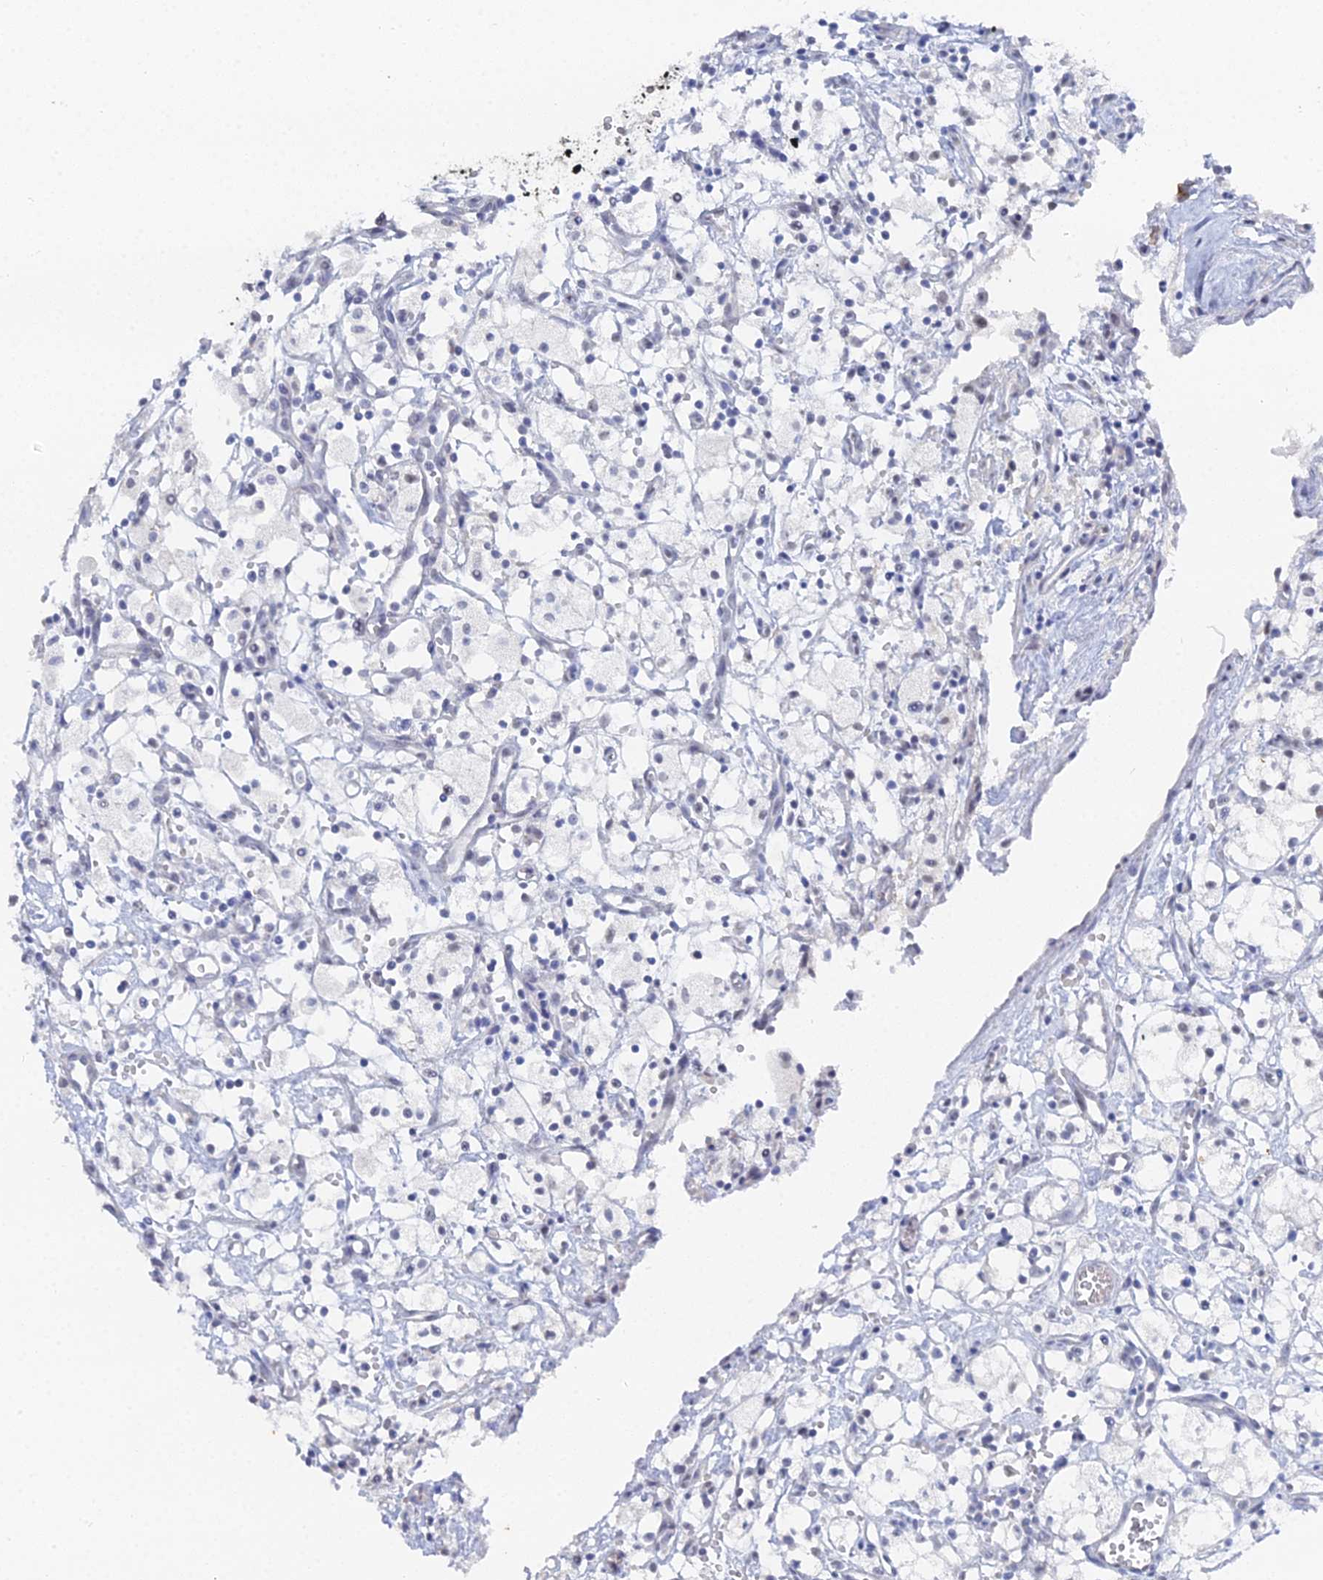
{"staining": {"intensity": "weak", "quantity": "<25%", "location": "nuclear"}, "tissue": "renal cancer", "cell_type": "Tumor cells", "image_type": "cancer", "snomed": [{"axis": "morphology", "description": "Adenocarcinoma, NOS"}, {"axis": "topography", "description": "Kidney"}], "caption": "This micrograph is of renal cancer (adenocarcinoma) stained with IHC to label a protein in brown with the nuclei are counter-stained blue. There is no staining in tumor cells.", "gene": "THAP4", "patient": {"sex": "male", "age": 59}}